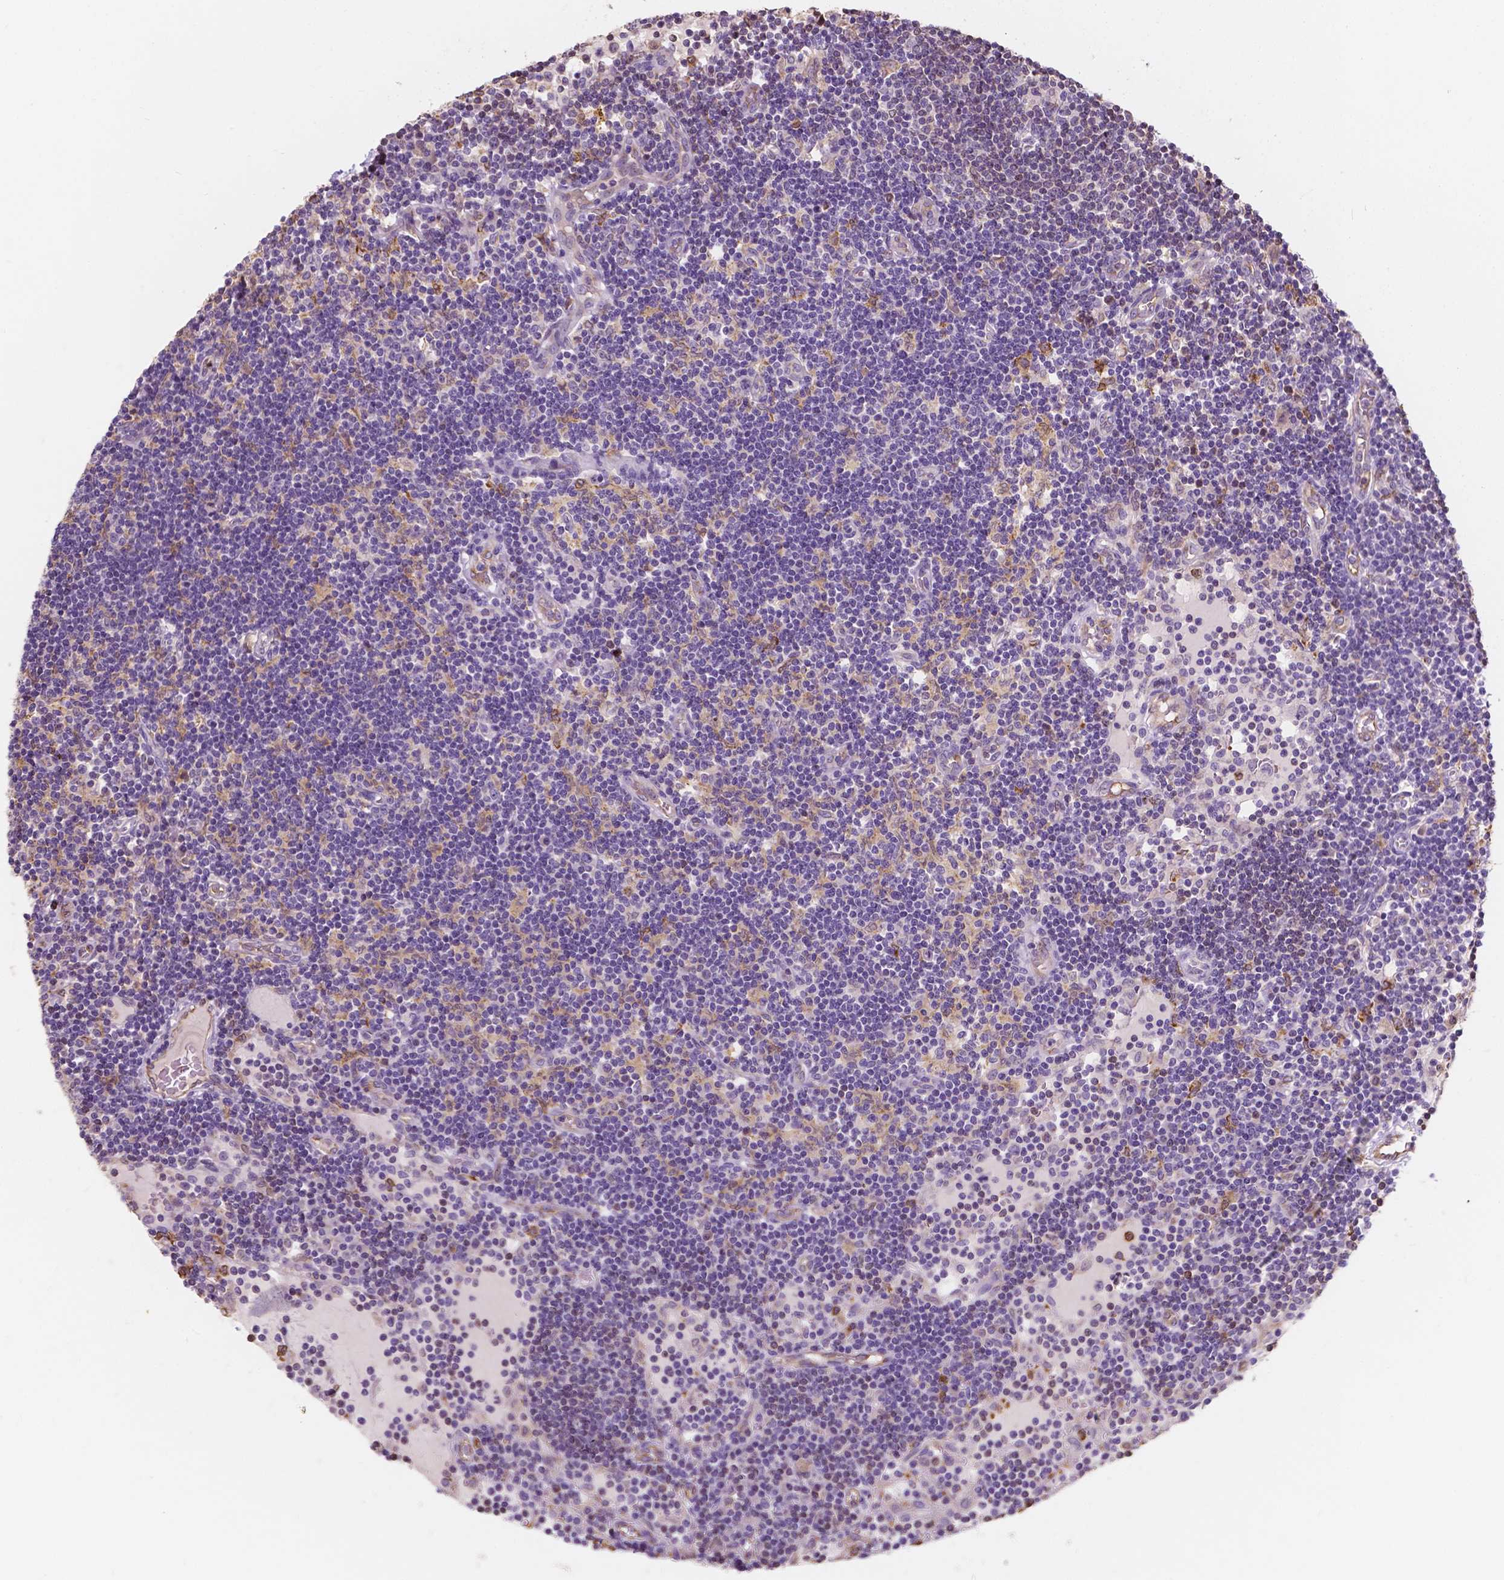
{"staining": {"intensity": "negative", "quantity": "none", "location": "none"}, "tissue": "lymph node", "cell_type": "Non-germinal center cells", "image_type": "normal", "snomed": [{"axis": "morphology", "description": "Normal tissue, NOS"}, {"axis": "topography", "description": "Lymph node"}], "caption": "This micrograph is of benign lymph node stained with immunohistochemistry to label a protein in brown with the nuclei are counter-stained blue. There is no staining in non-germinal center cells. Brightfield microscopy of IHC stained with DAB (3,3'-diaminobenzidine) (brown) and hematoxylin (blue), captured at high magnification.", "gene": "SLC22A4", "patient": {"sex": "female", "age": 72}}